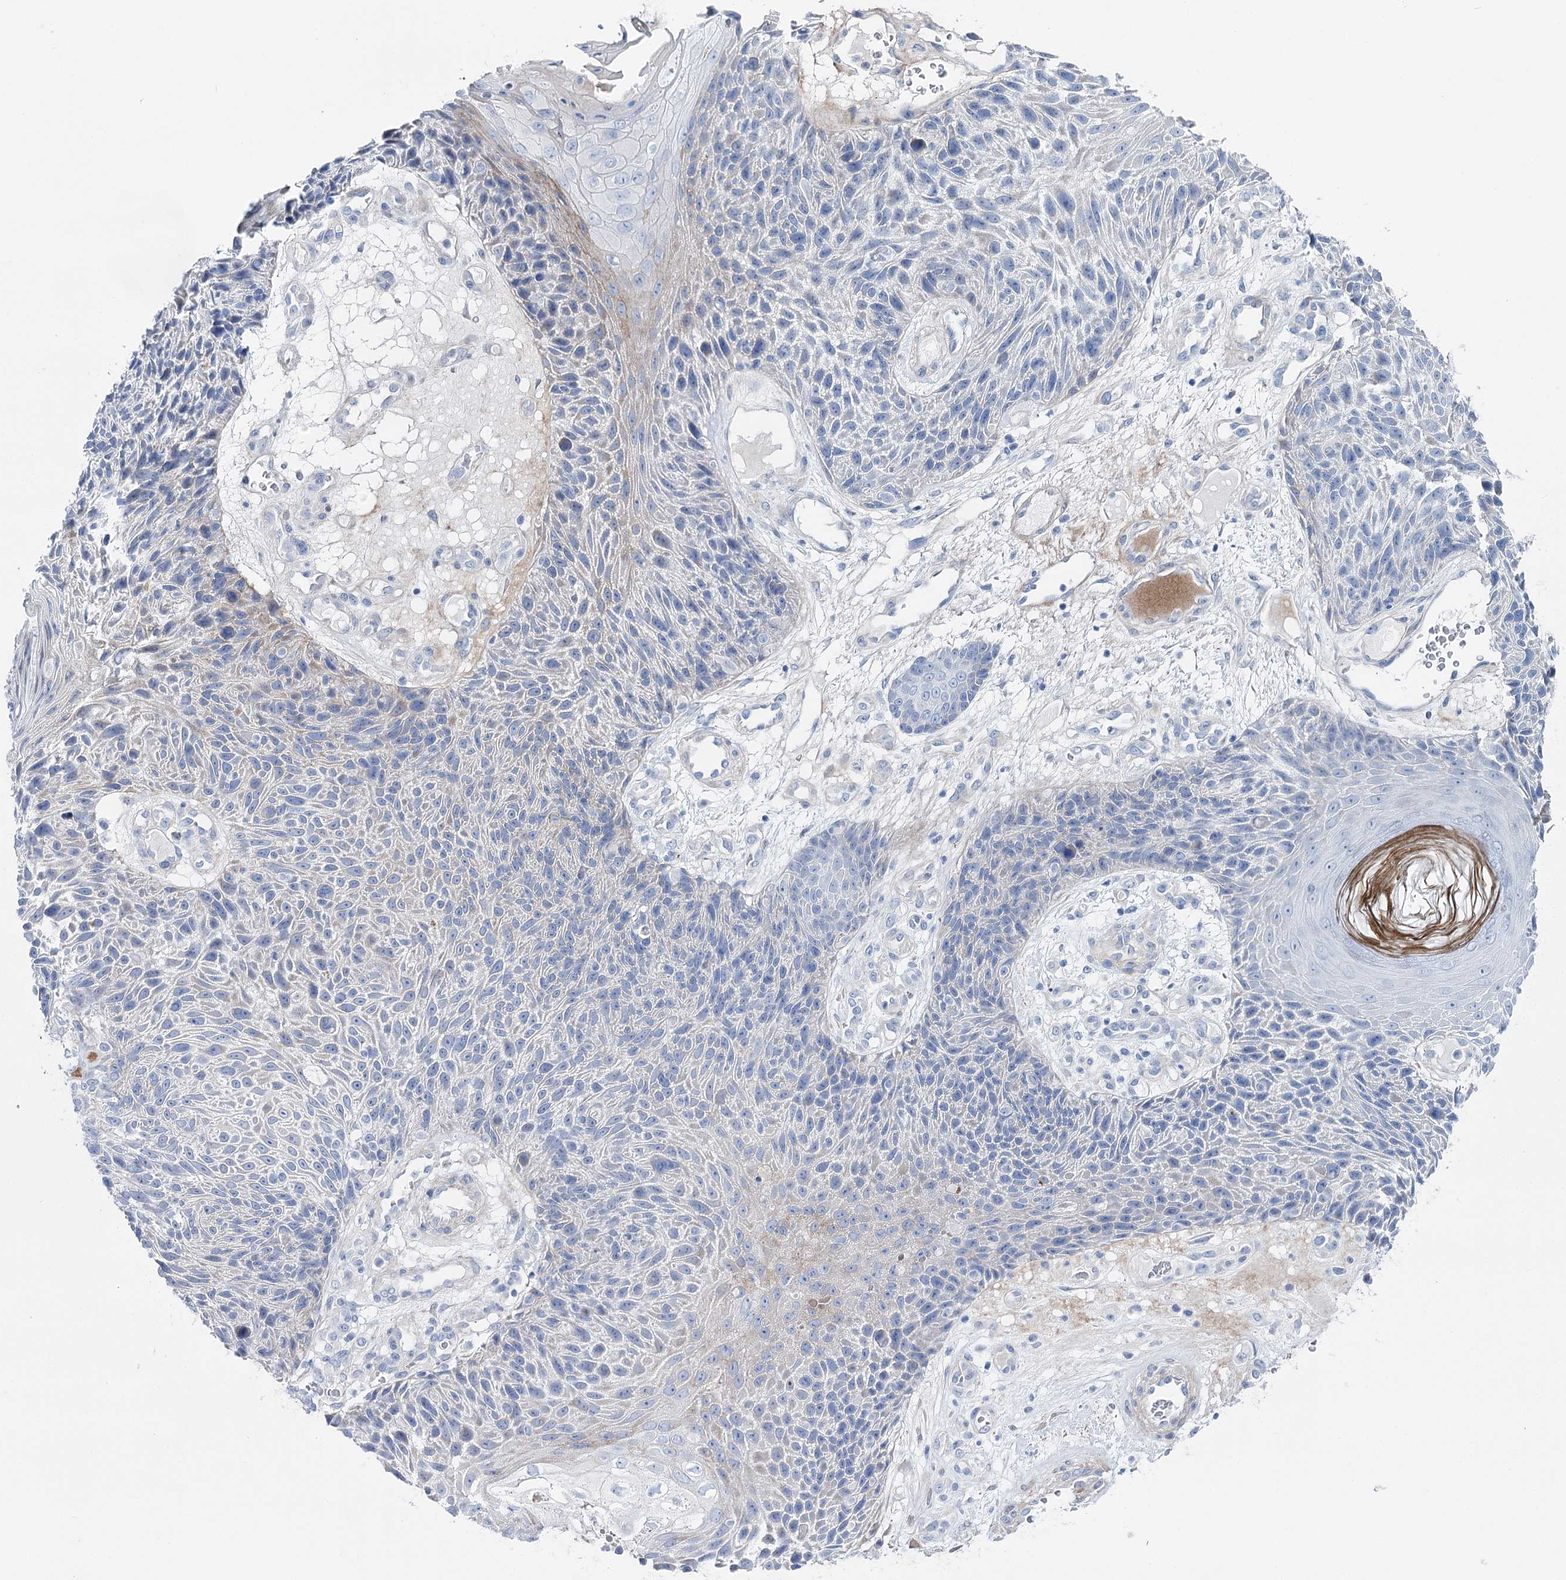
{"staining": {"intensity": "negative", "quantity": "none", "location": "none"}, "tissue": "skin cancer", "cell_type": "Tumor cells", "image_type": "cancer", "snomed": [{"axis": "morphology", "description": "Squamous cell carcinoma, NOS"}, {"axis": "topography", "description": "Skin"}], "caption": "This photomicrograph is of skin cancer stained with IHC to label a protein in brown with the nuclei are counter-stained blue. There is no staining in tumor cells.", "gene": "ANKRD23", "patient": {"sex": "female", "age": 88}}